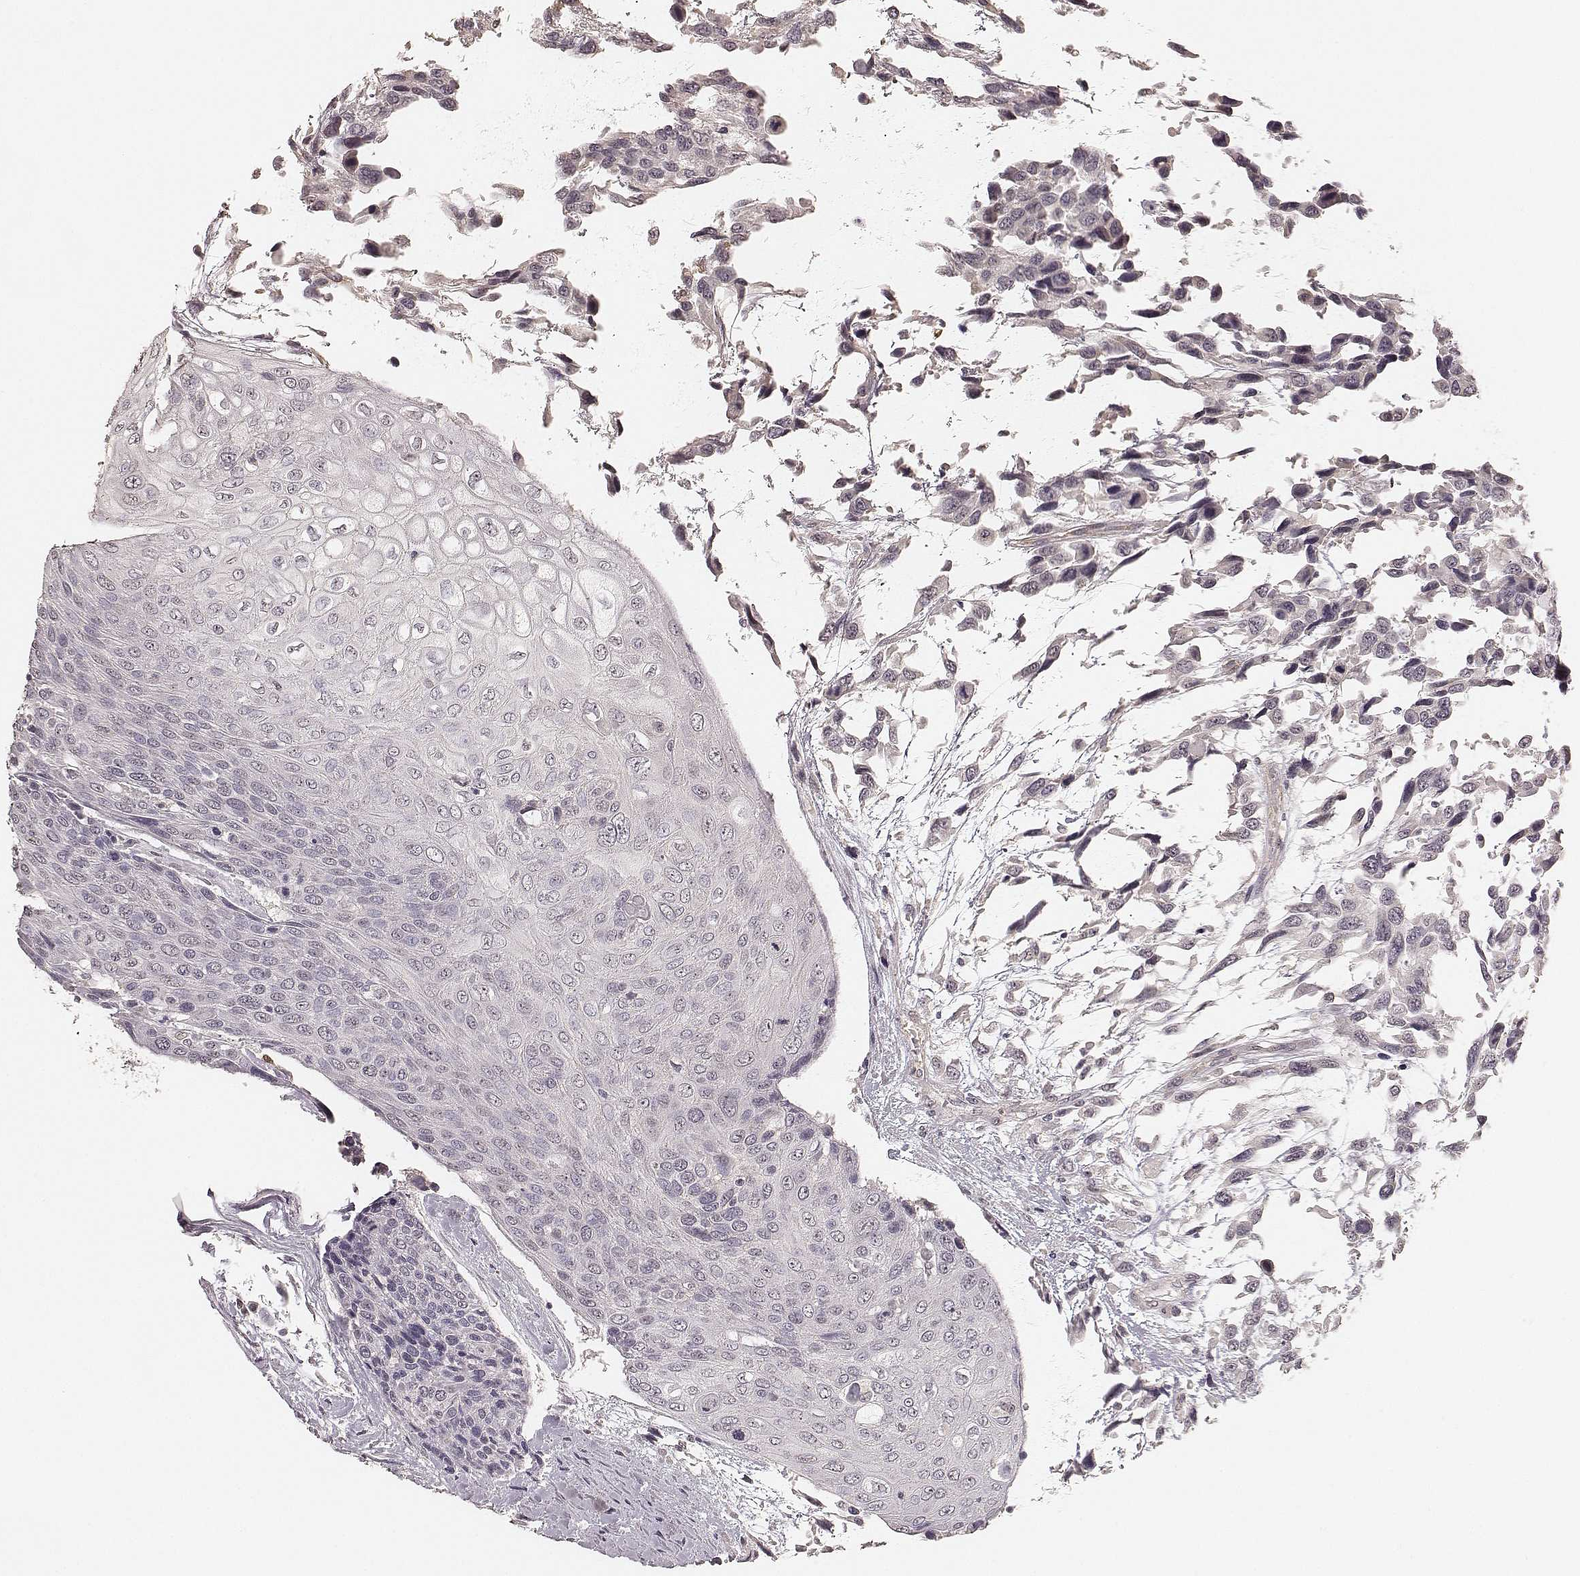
{"staining": {"intensity": "negative", "quantity": "none", "location": "none"}, "tissue": "urothelial cancer", "cell_type": "Tumor cells", "image_type": "cancer", "snomed": [{"axis": "morphology", "description": "Urothelial carcinoma, High grade"}, {"axis": "topography", "description": "Urinary bladder"}], "caption": "There is no significant positivity in tumor cells of urothelial carcinoma (high-grade).", "gene": "LY6K", "patient": {"sex": "female", "age": 70}}